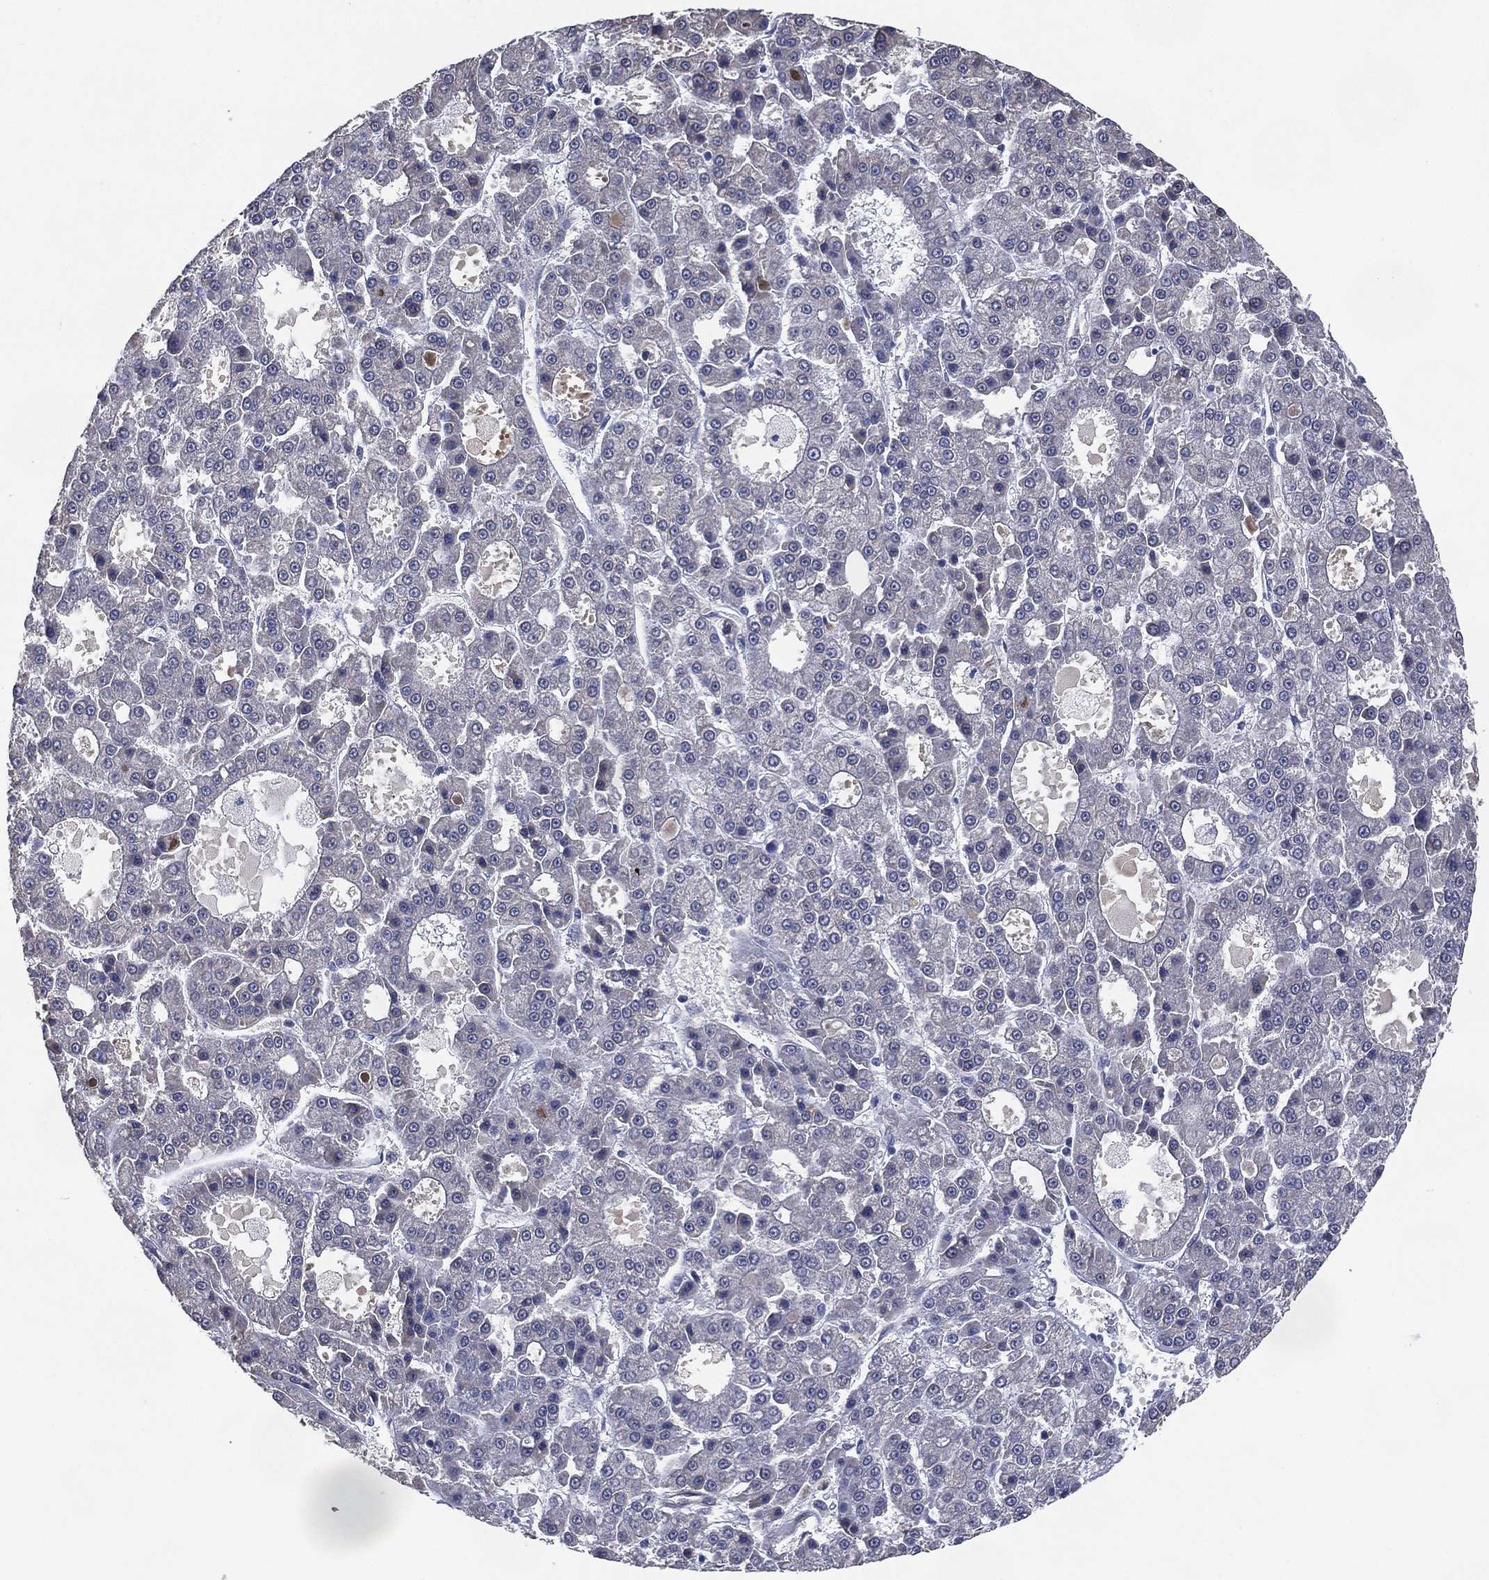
{"staining": {"intensity": "negative", "quantity": "none", "location": "none"}, "tissue": "liver cancer", "cell_type": "Tumor cells", "image_type": "cancer", "snomed": [{"axis": "morphology", "description": "Carcinoma, Hepatocellular, NOS"}, {"axis": "topography", "description": "Liver"}], "caption": "Liver cancer (hepatocellular carcinoma) stained for a protein using immunohistochemistry displays no positivity tumor cells.", "gene": "AK1", "patient": {"sex": "male", "age": 70}}